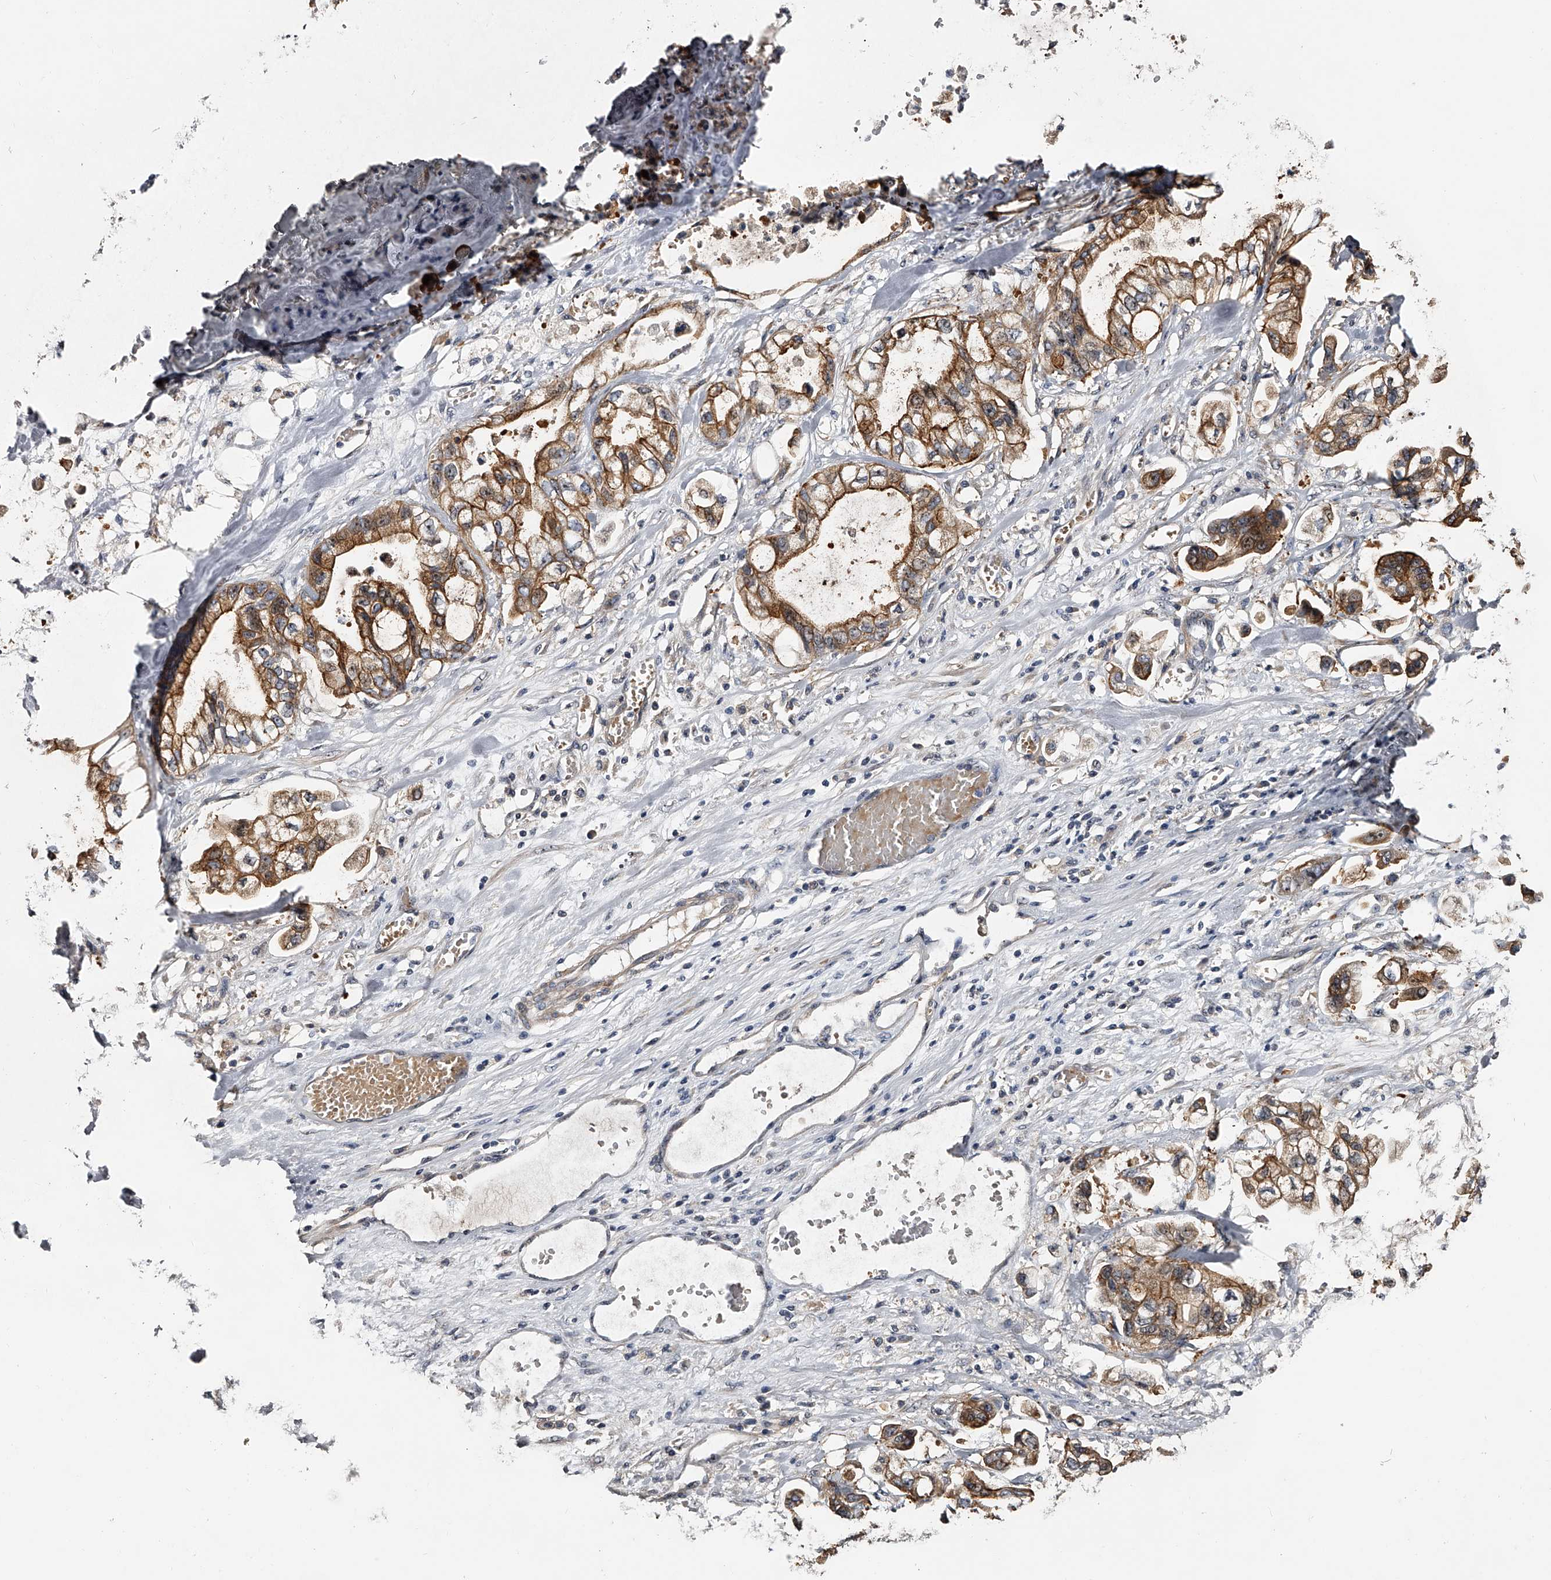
{"staining": {"intensity": "moderate", "quantity": ">75%", "location": "cytoplasmic/membranous,nuclear"}, "tissue": "stomach cancer", "cell_type": "Tumor cells", "image_type": "cancer", "snomed": [{"axis": "morphology", "description": "Normal tissue, NOS"}, {"axis": "morphology", "description": "Adenocarcinoma, NOS"}, {"axis": "topography", "description": "Stomach"}], "caption": "Immunohistochemistry histopathology image of neoplastic tissue: adenocarcinoma (stomach) stained using IHC shows medium levels of moderate protein expression localized specifically in the cytoplasmic/membranous and nuclear of tumor cells, appearing as a cytoplasmic/membranous and nuclear brown color.", "gene": "MDN1", "patient": {"sex": "male", "age": 62}}